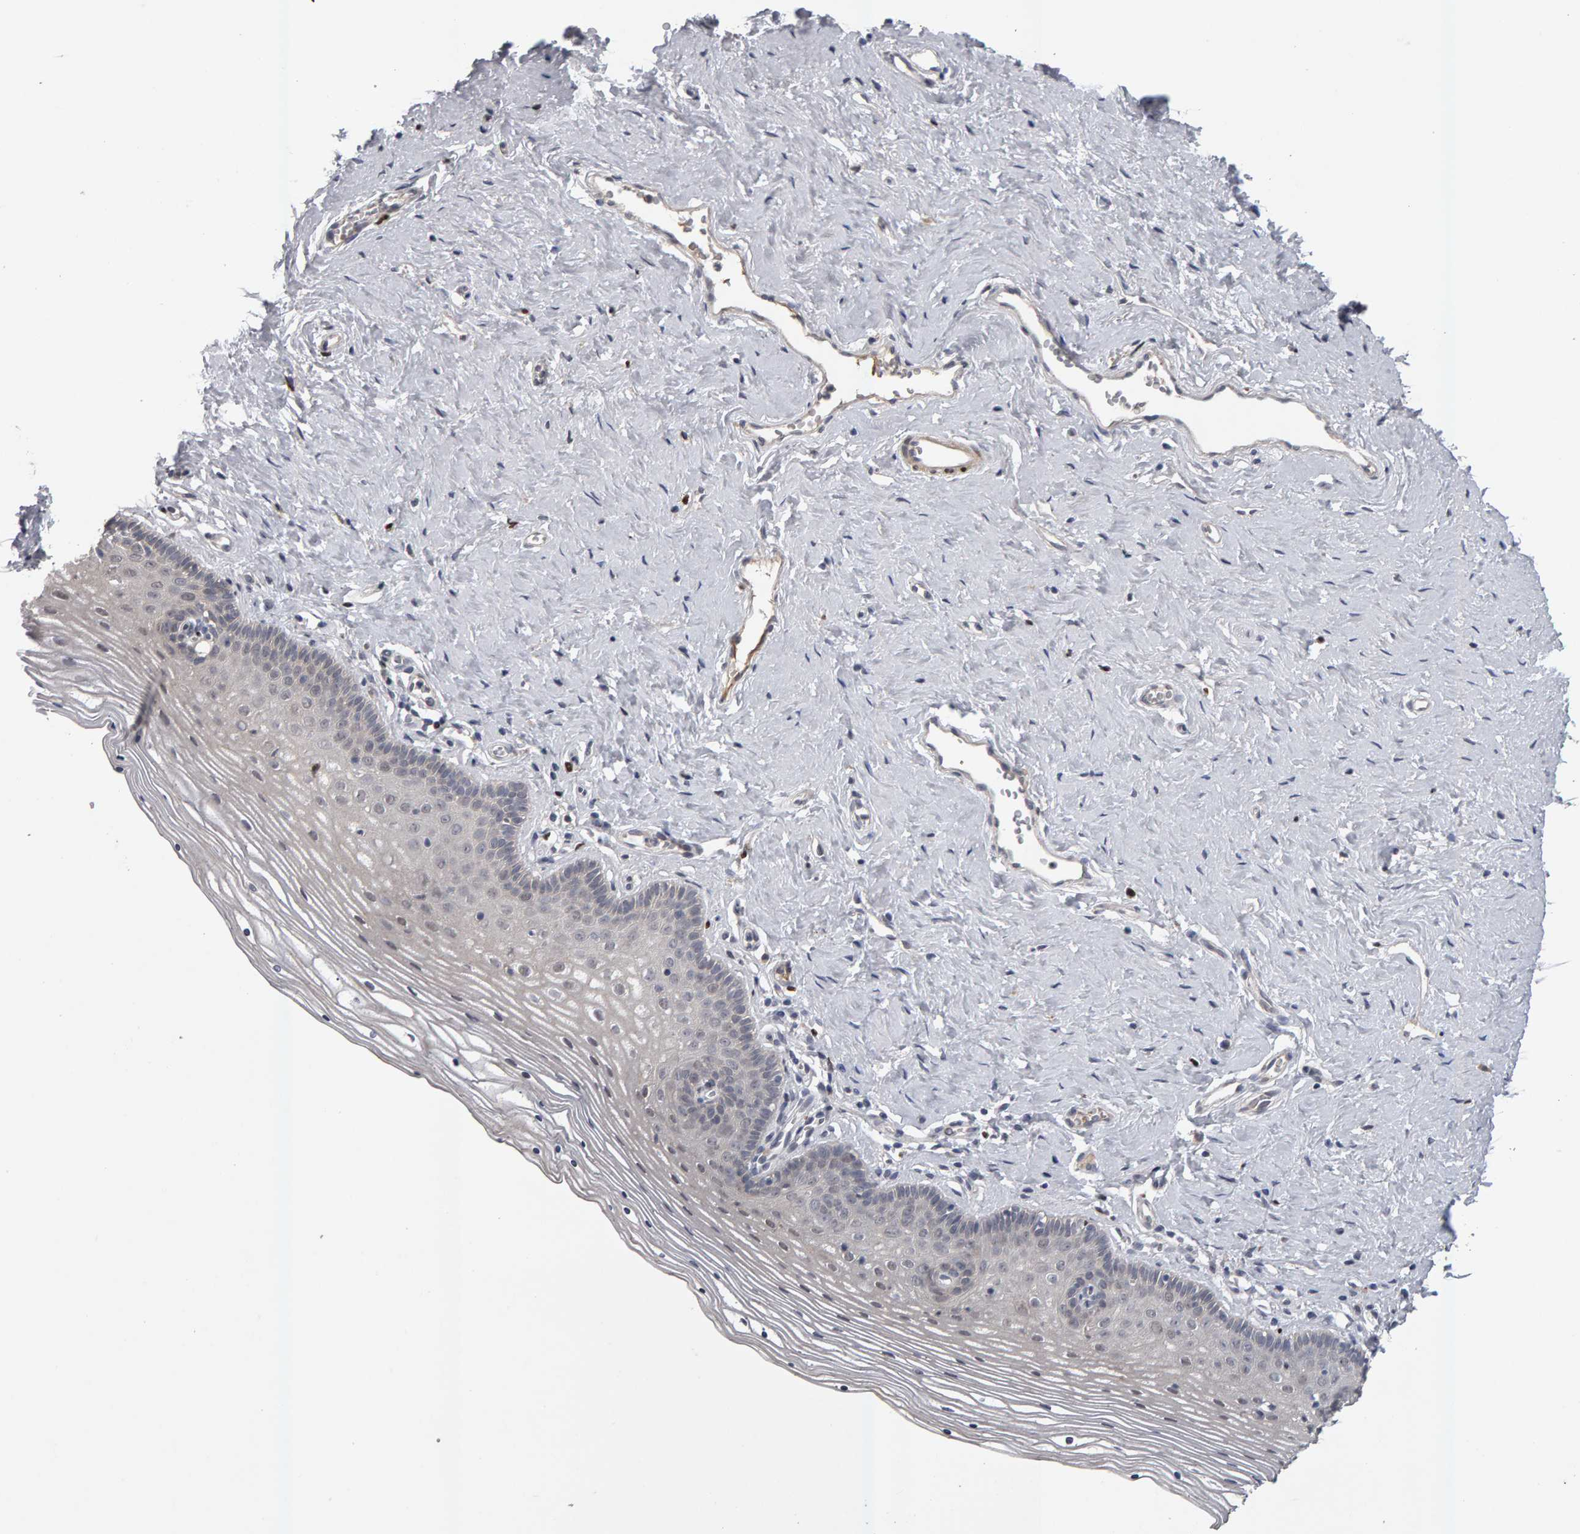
{"staining": {"intensity": "moderate", "quantity": "<25%", "location": "cytoplasmic/membranous,nuclear"}, "tissue": "vagina", "cell_type": "Squamous epithelial cells", "image_type": "normal", "snomed": [{"axis": "morphology", "description": "Normal tissue, NOS"}, {"axis": "topography", "description": "Vagina"}], "caption": "Immunohistochemical staining of unremarkable human vagina demonstrates low levels of moderate cytoplasmic/membranous,nuclear expression in about <25% of squamous epithelial cells. Ihc stains the protein in brown and the nuclei are stained blue.", "gene": "IPO8", "patient": {"sex": "female", "age": 32}}